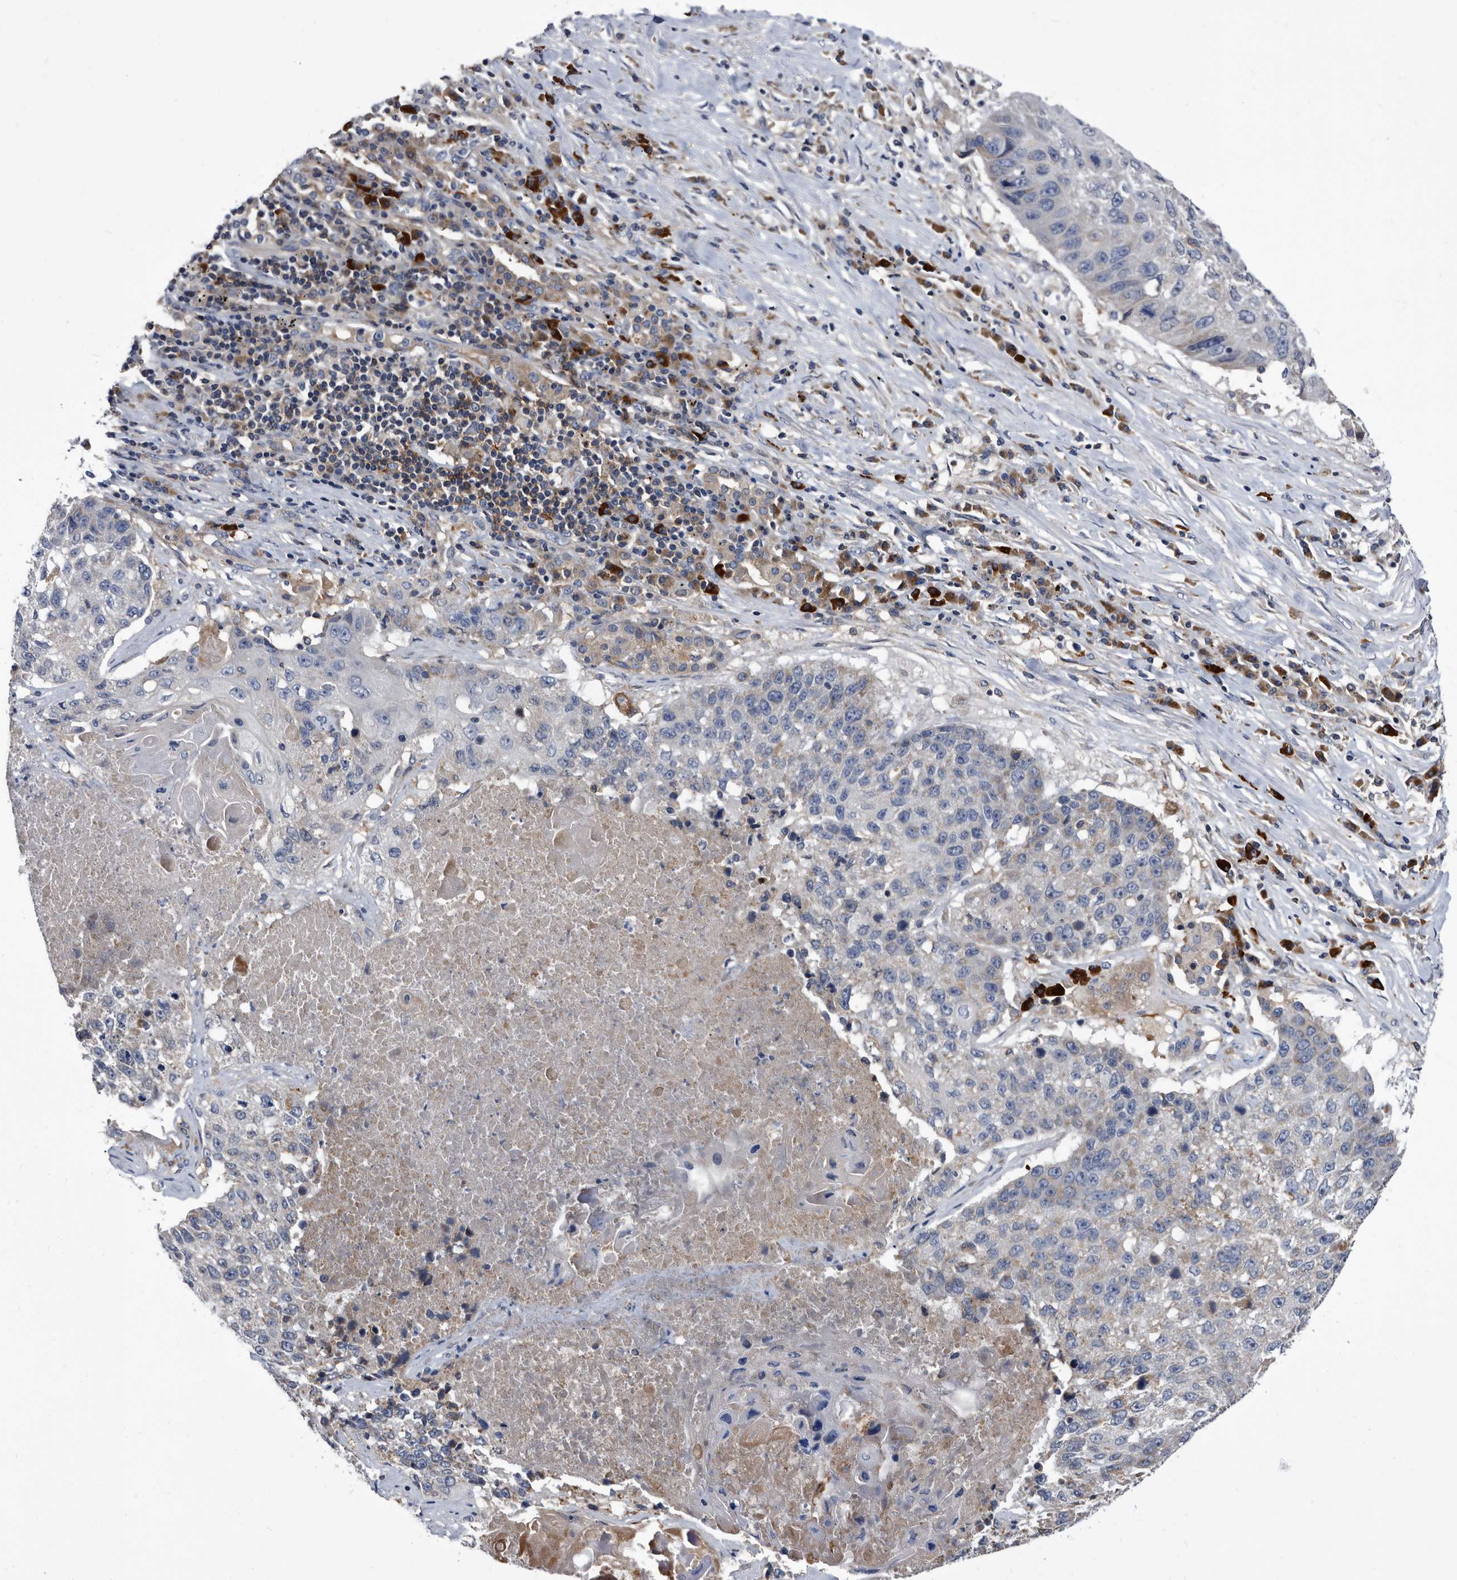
{"staining": {"intensity": "negative", "quantity": "none", "location": "none"}, "tissue": "lung cancer", "cell_type": "Tumor cells", "image_type": "cancer", "snomed": [{"axis": "morphology", "description": "Squamous cell carcinoma, NOS"}, {"axis": "topography", "description": "Lung"}], "caption": "Tumor cells show no significant protein staining in squamous cell carcinoma (lung). (DAB immunohistochemistry, high magnification).", "gene": "DTNBP1", "patient": {"sex": "male", "age": 61}}